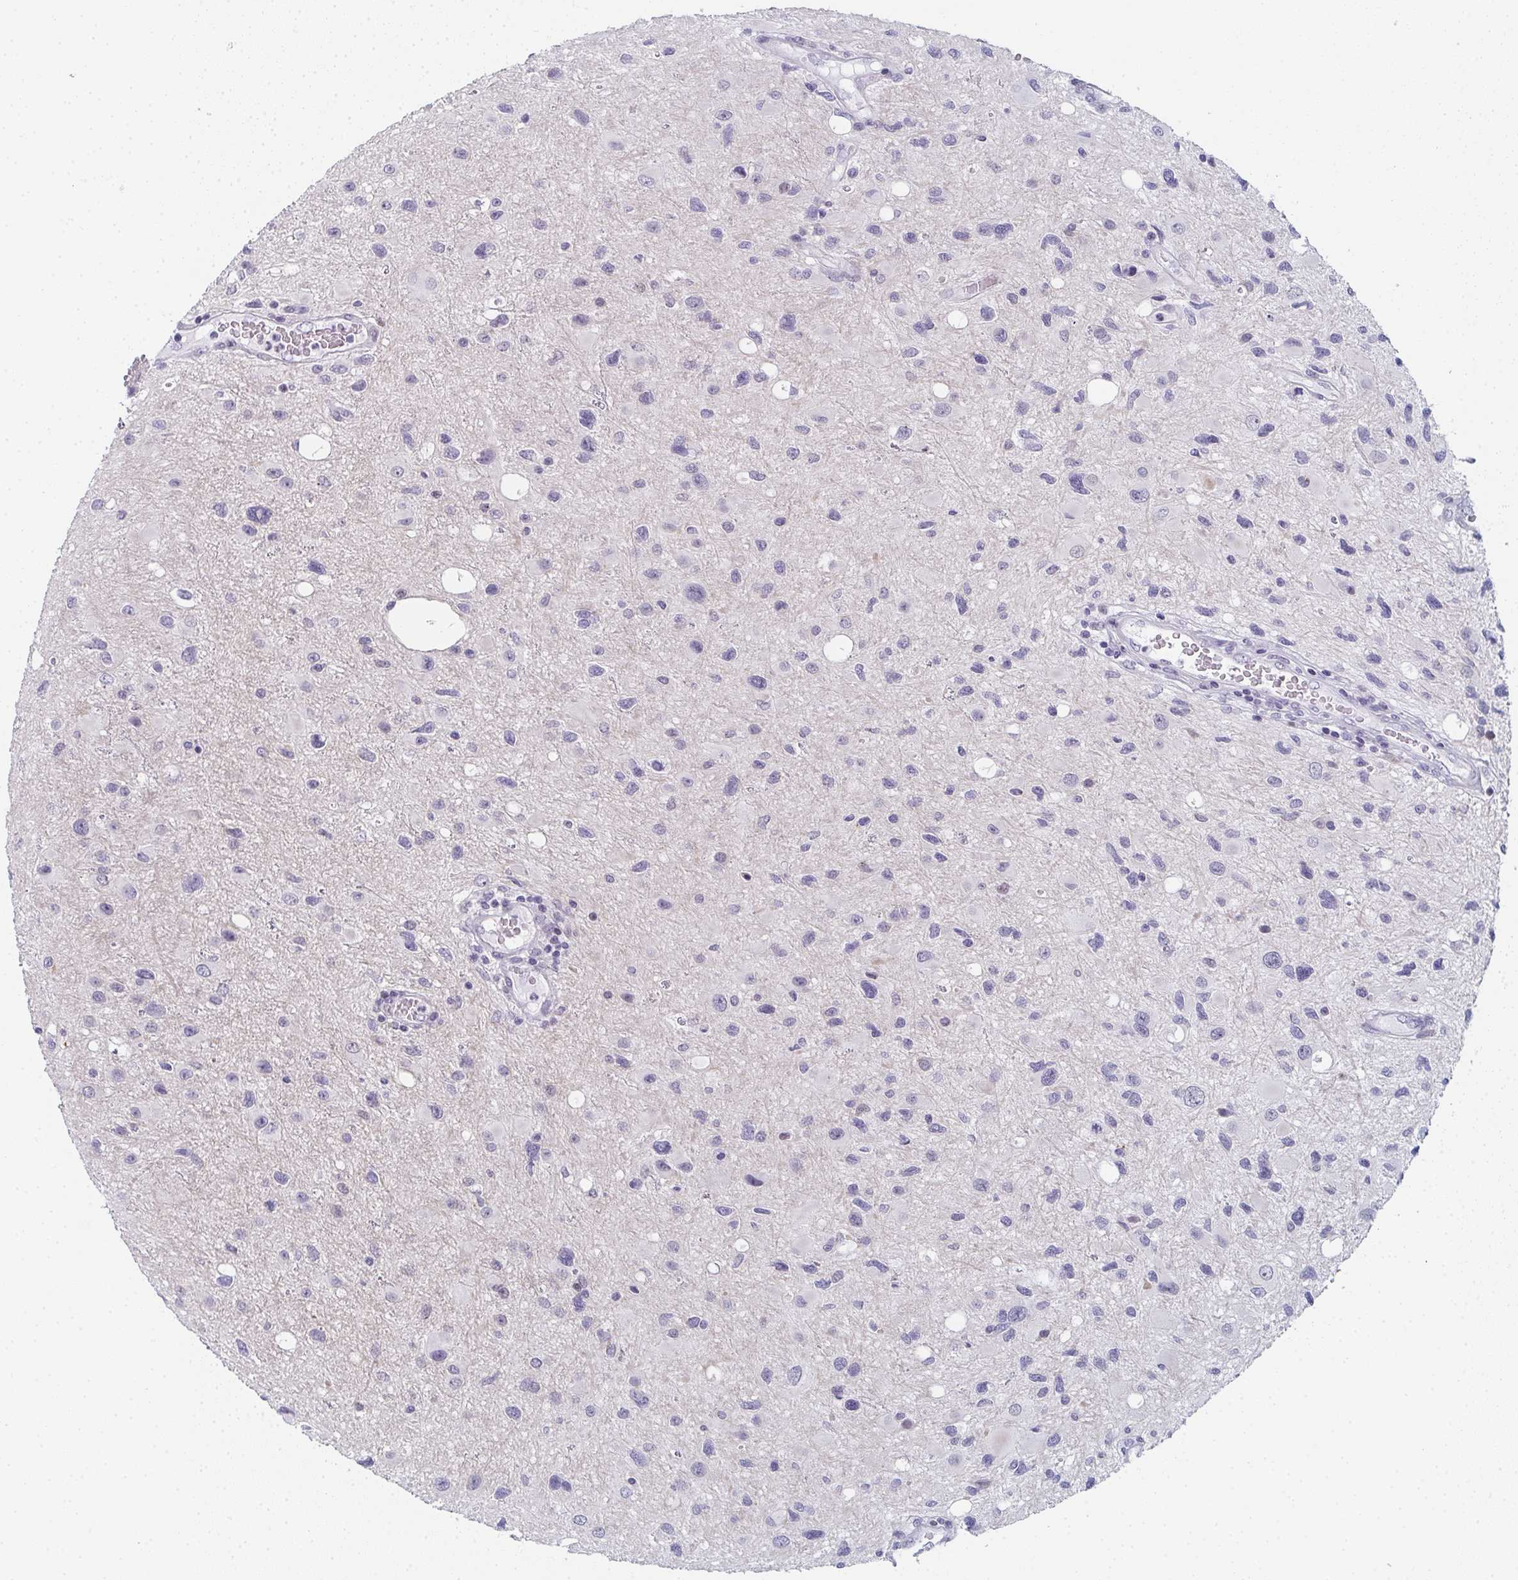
{"staining": {"intensity": "negative", "quantity": "none", "location": "none"}, "tissue": "glioma", "cell_type": "Tumor cells", "image_type": "cancer", "snomed": [{"axis": "morphology", "description": "Glioma, malignant, Low grade"}, {"axis": "topography", "description": "Brain"}], "caption": "DAB immunohistochemical staining of human glioma shows no significant expression in tumor cells.", "gene": "PYCR3", "patient": {"sex": "female", "age": 32}}